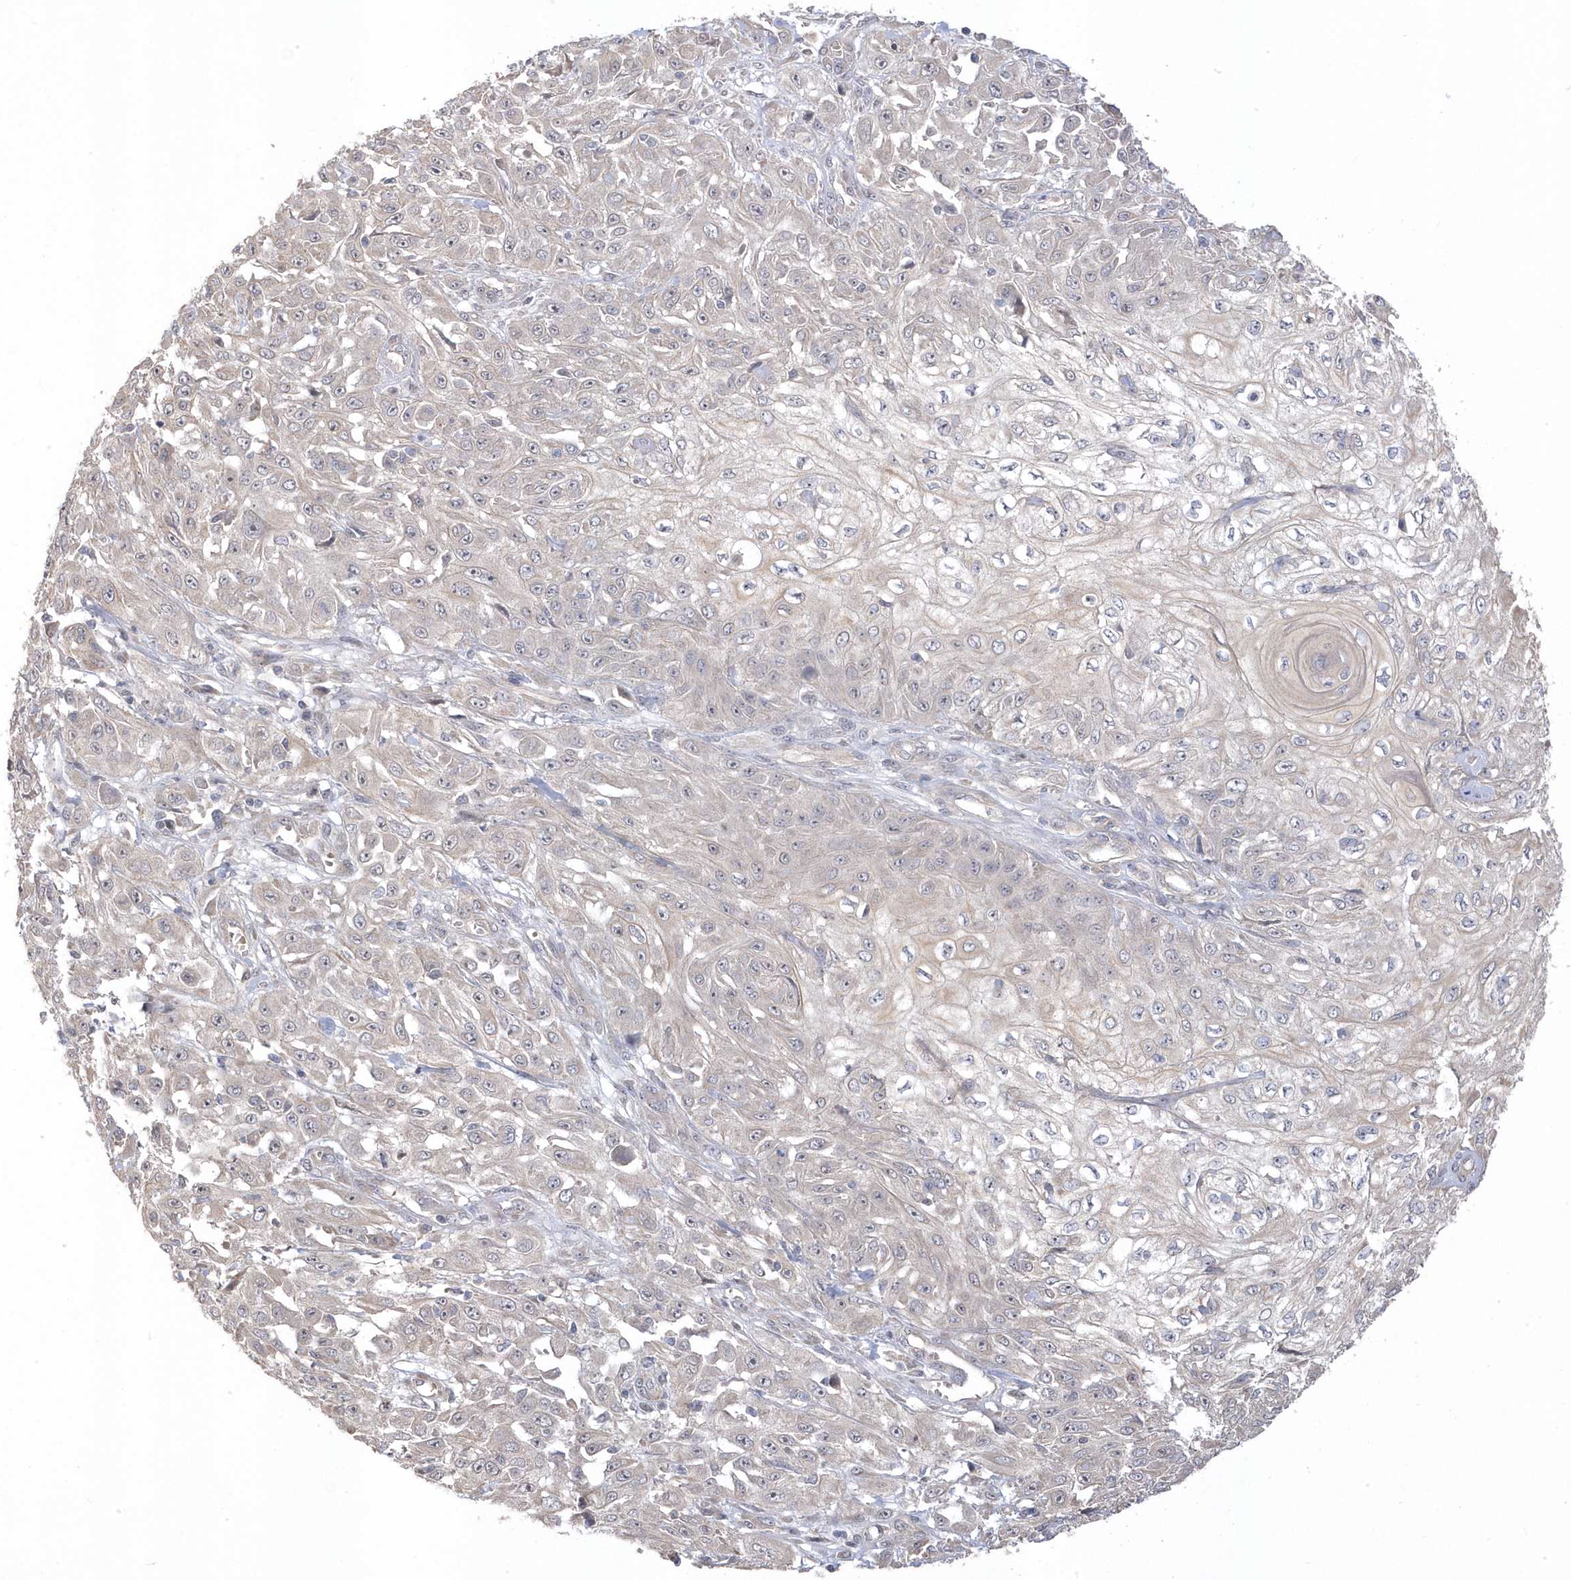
{"staining": {"intensity": "negative", "quantity": "none", "location": "none"}, "tissue": "skin cancer", "cell_type": "Tumor cells", "image_type": "cancer", "snomed": [{"axis": "morphology", "description": "Squamous cell carcinoma, NOS"}, {"axis": "morphology", "description": "Squamous cell carcinoma, metastatic, NOS"}, {"axis": "topography", "description": "Skin"}, {"axis": "topography", "description": "Lymph node"}], "caption": "Immunohistochemistry (IHC) micrograph of neoplastic tissue: human metastatic squamous cell carcinoma (skin) stained with DAB shows no significant protein positivity in tumor cells.", "gene": "GTPBP6", "patient": {"sex": "male", "age": 75}}